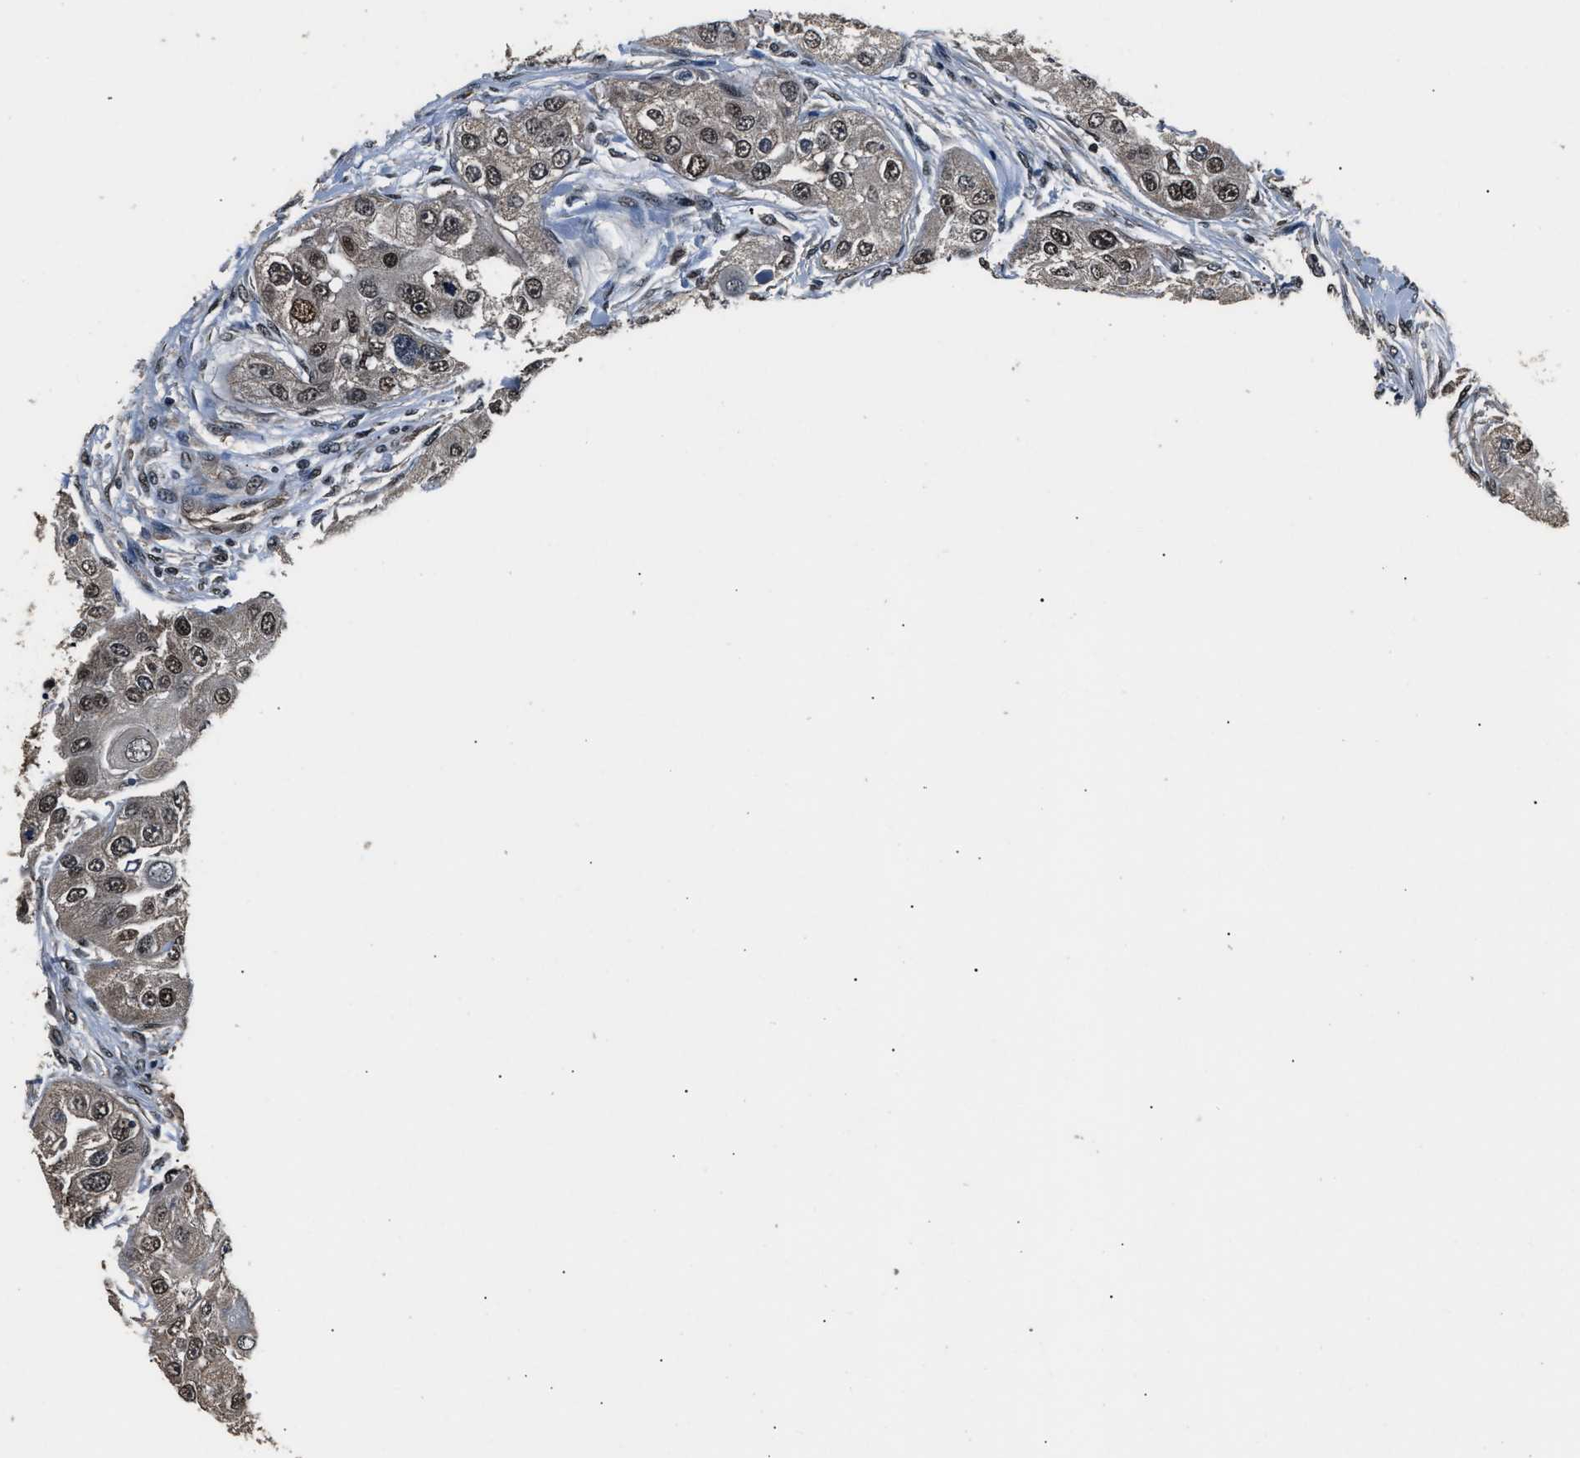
{"staining": {"intensity": "moderate", "quantity": ">75%", "location": "cytoplasmic/membranous,nuclear"}, "tissue": "head and neck cancer", "cell_type": "Tumor cells", "image_type": "cancer", "snomed": [{"axis": "morphology", "description": "Normal tissue, NOS"}, {"axis": "morphology", "description": "Squamous cell carcinoma, NOS"}, {"axis": "topography", "description": "Skeletal muscle"}, {"axis": "topography", "description": "Head-Neck"}], "caption": "Head and neck squamous cell carcinoma was stained to show a protein in brown. There is medium levels of moderate cytoplasmic/membranous and nuclear positivity in approximately >75% of tumor cells.", "gene": "DFFA", "patient": {"sex": "male", "age": 51}}